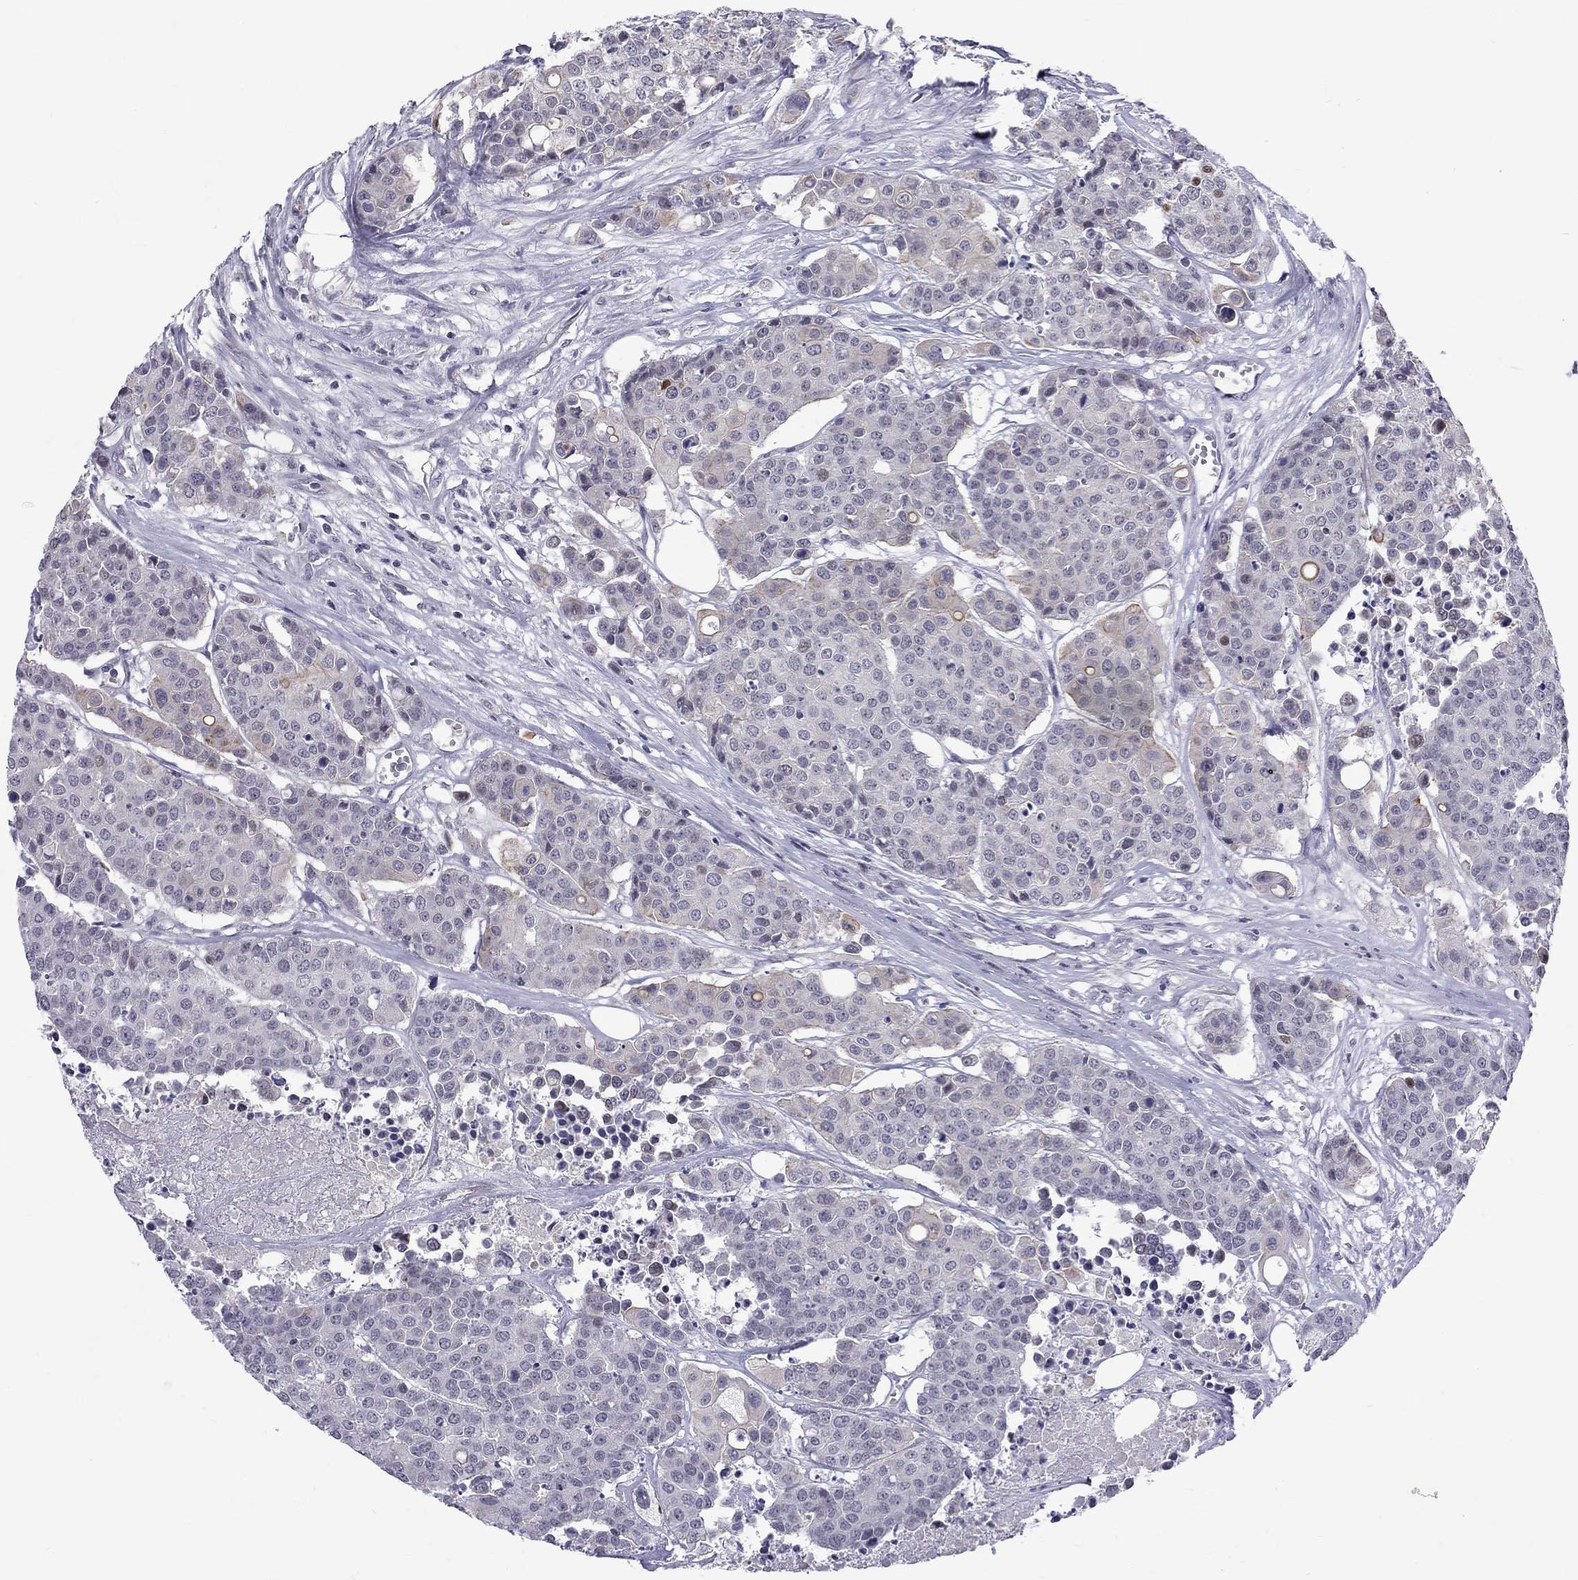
{"staining": {"intensity": "weak", "quantity": "<25%", "location": "cytoplasmic/membranous"}, "tissue": "carcinoid", "cell_type": "Tumor cells", "image_type": "cancer", "snomed": [{"axis": "morphology", "description": "Carcinoid, malignant, NOS"}, {"axis": "topography", "description": "Colon"}], "caption": "A micrograph of human carcinoid is negative for staining in tumor cells.", "gene": "RTL9", "patient": {"sex": "male", "age": 81}}